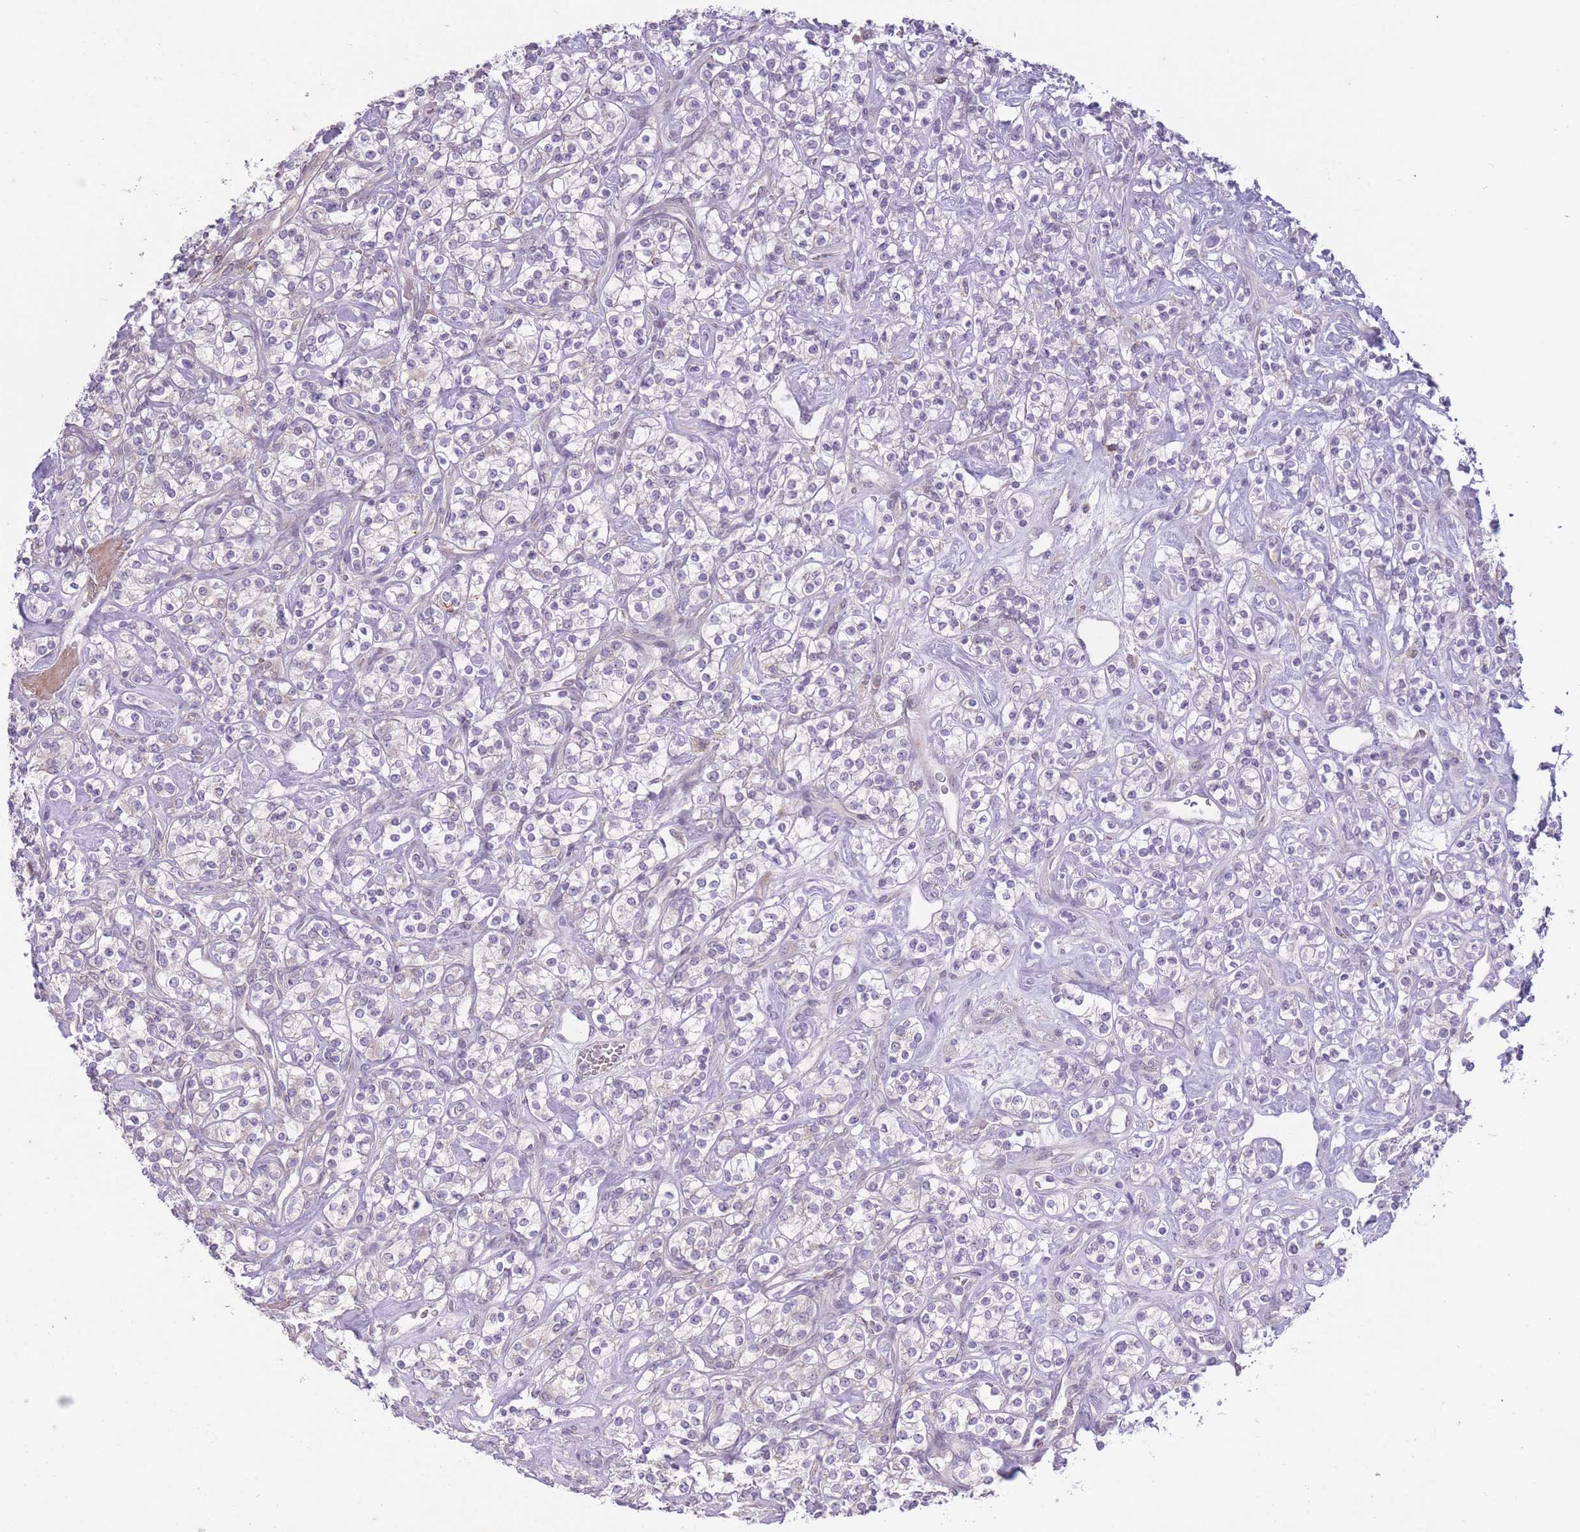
{"staining": {"intensity": "negative", "quantity": "none", "location": "none"}, "tissue": "renal cancer", "cell_type": "Tumor cells", "image_type": "cancer", "snomed": [{"axis": "morphology", "description": "Adenocarcinoma, NOS"}, {"axis": "topography", "description": "Kidney"}], "caption": "Immunohistochemistry of adenocarcinoma (renal) demonstrates no expression in tumor cells.", "gene": "ARPIN", "patient": {"sex": "male", "age": 77}}